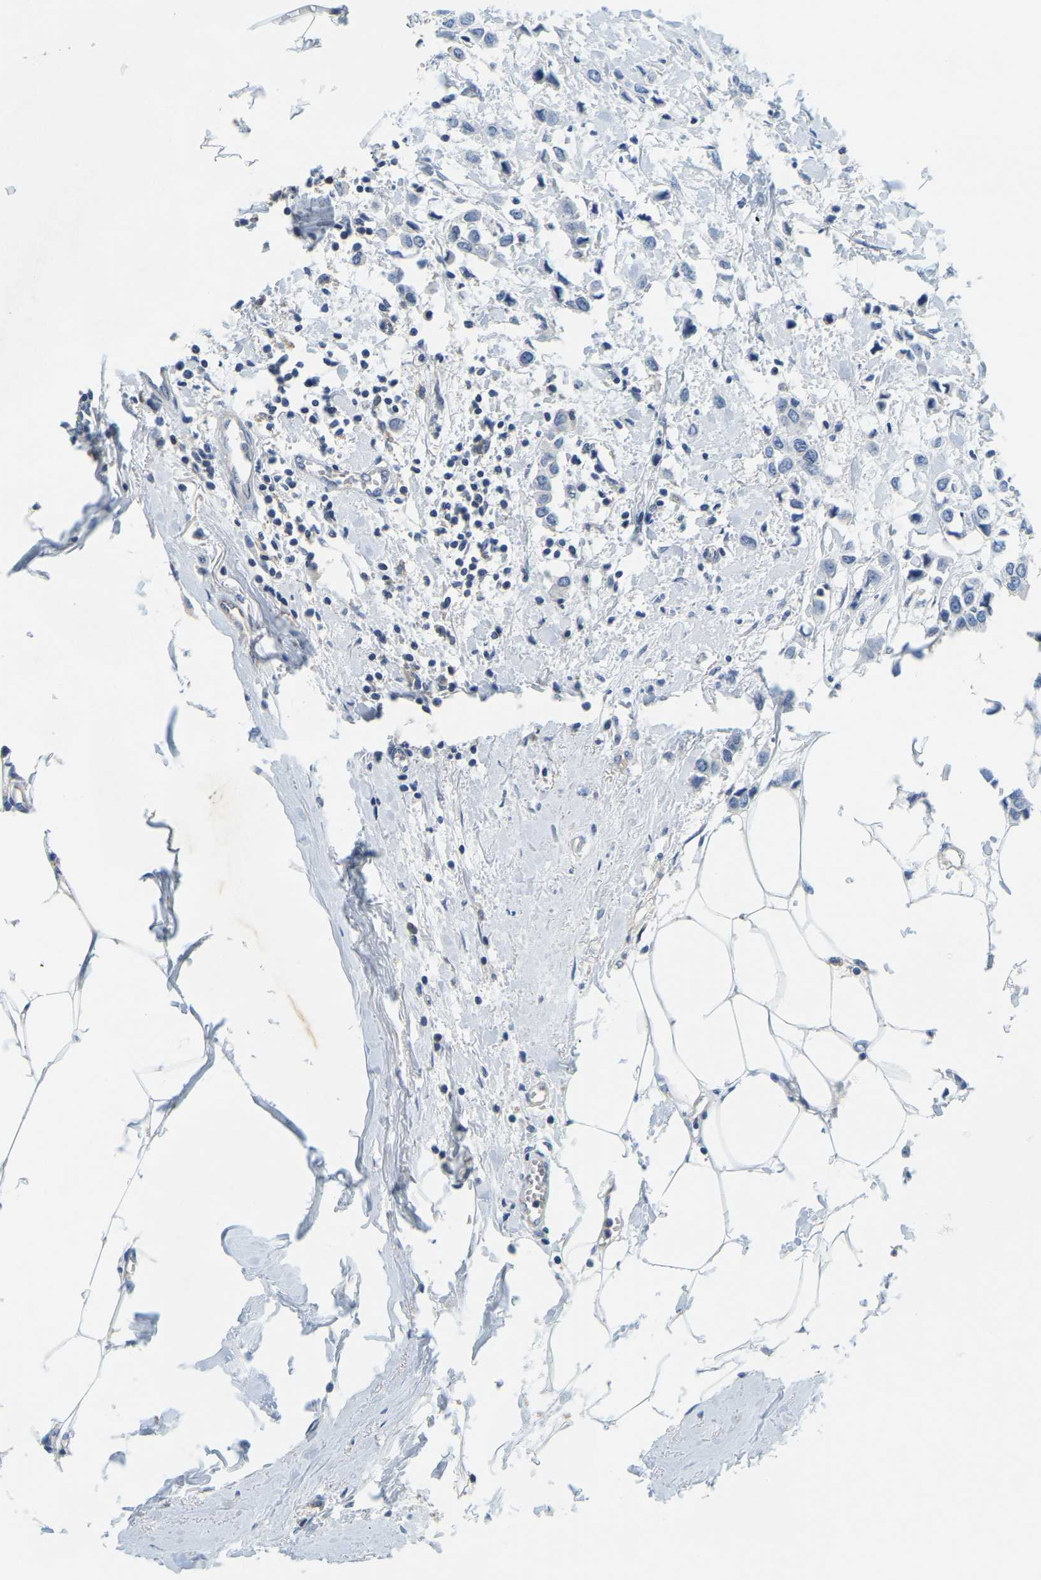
{"staining": {"intensity": "negative", "quantity": "none", "location": "none"}, "tissue": "breast cancer", "cell_type": "Tumor cells", "image_type": "cancer", "snomed": [{"axis": "morphology", "description": "Lobular carcinoma"}, {"axis": "topography", "description": "Breast"}], "caption": "DAB immunohistochemical staining of breast cancer (lobular carcinoma) displays no significant expression in tumor cells.", "gene": "RRP1", "patient": {"sex": "female", "age": 51}}